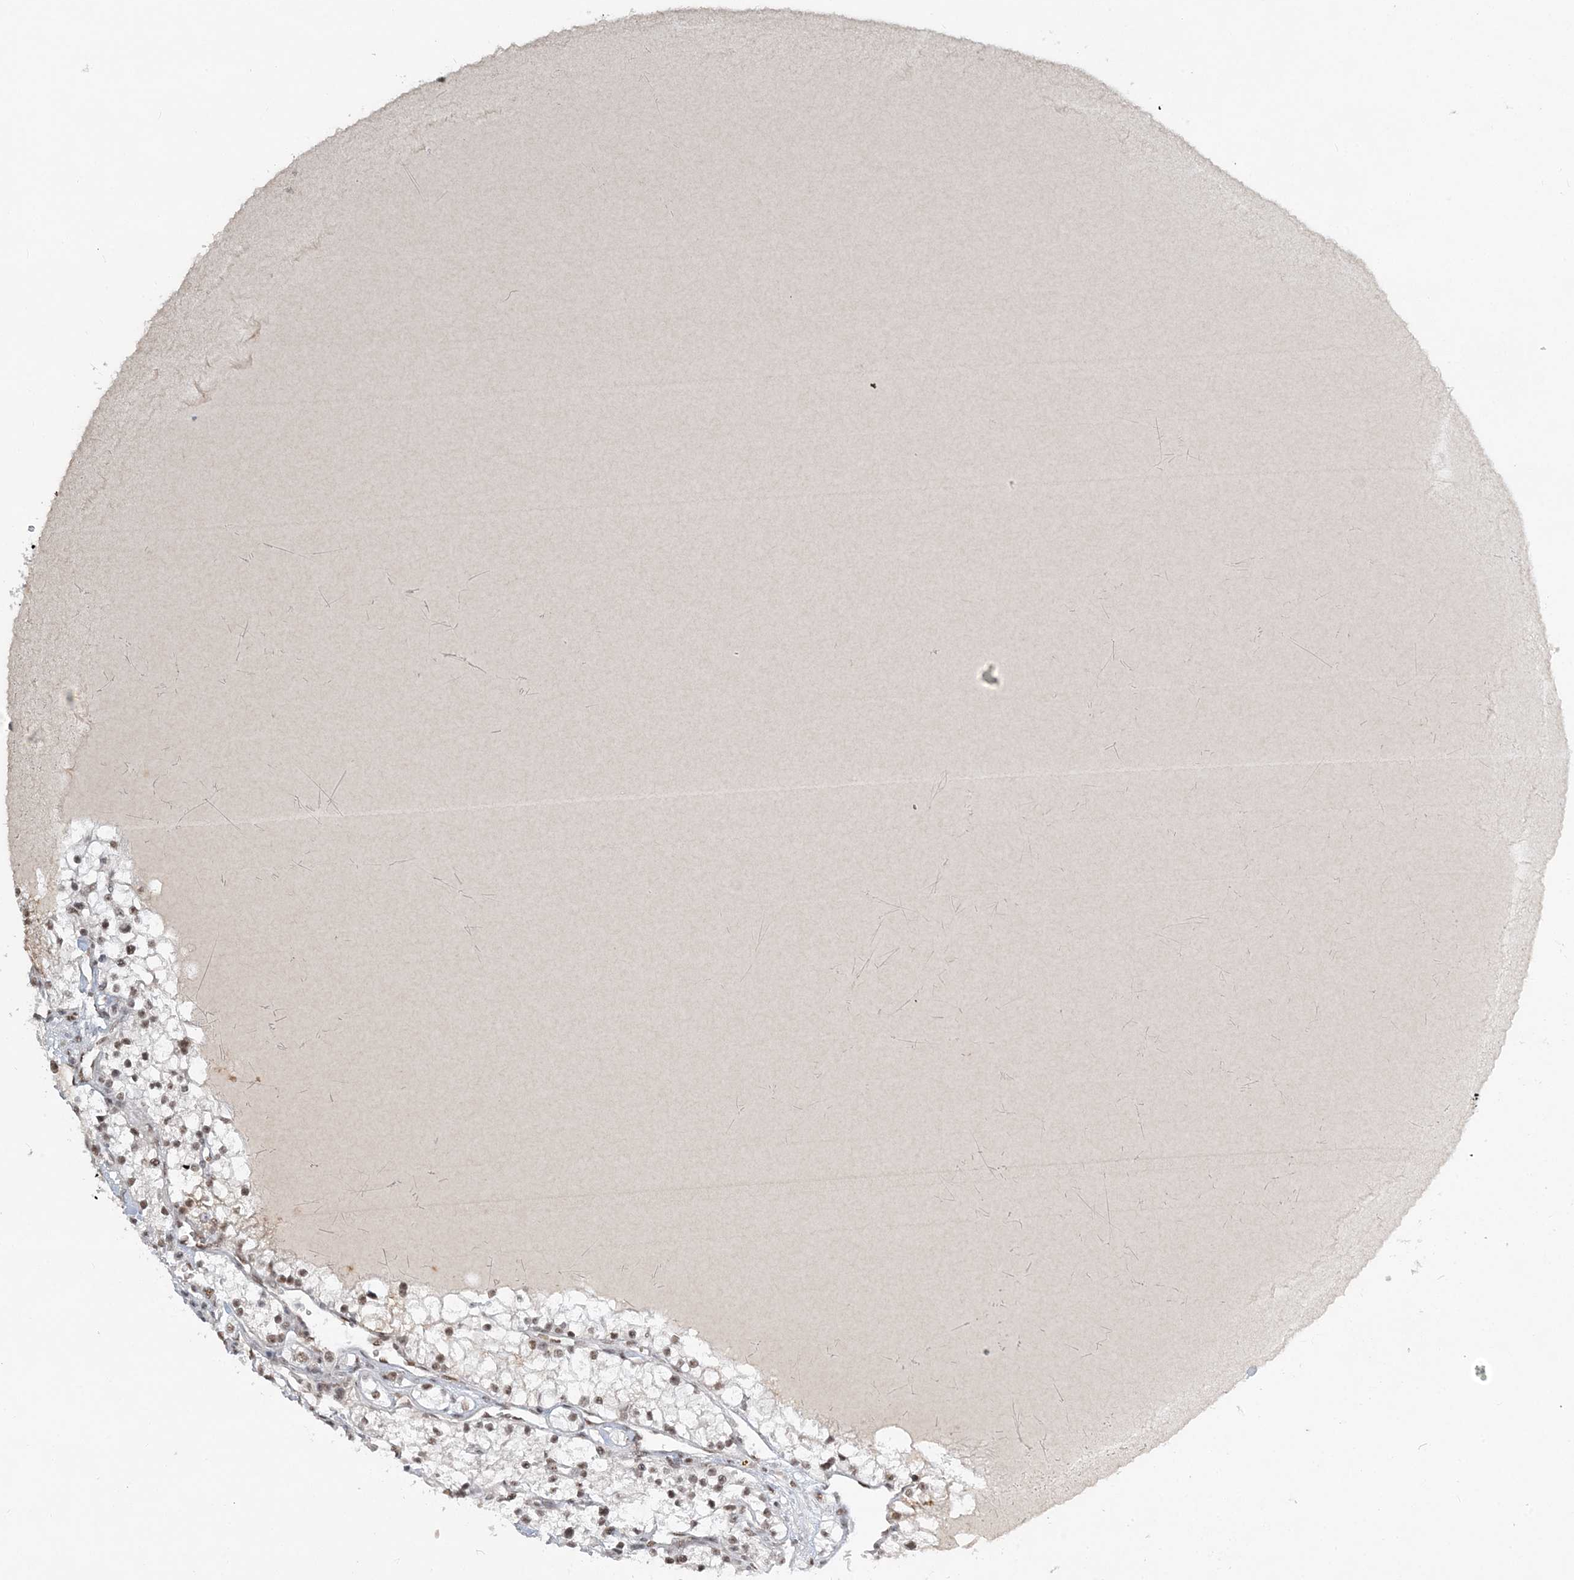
{"staining": {"intensity": "moderate", "quantity": ">75%", "location": "cytoplasmic/membranous,nuclear"}, "tissue": "renal cancer", "cell_type": "Tumor cells", "image_type": "cancer", "snomed": [{"axis": "morphology", "description": "Adenocarcinoma, NOS"}, {"axis": "topography", "description": "Kidney"}], "caption": "IHC micrograph of neoplastic tissue: renal cancer (adenocarcinoma) stained using immunohistochemistry (IHC) demonstrates medium levels of moderate protein expression localized specifically in the cytoplasmic/membranous and nuclear of tumor cells, appearing as a cytoplasmic/membranous and nuclear brown color.", "gene": "PLRG1", "patient": {"sex": "male", "age": 80}}